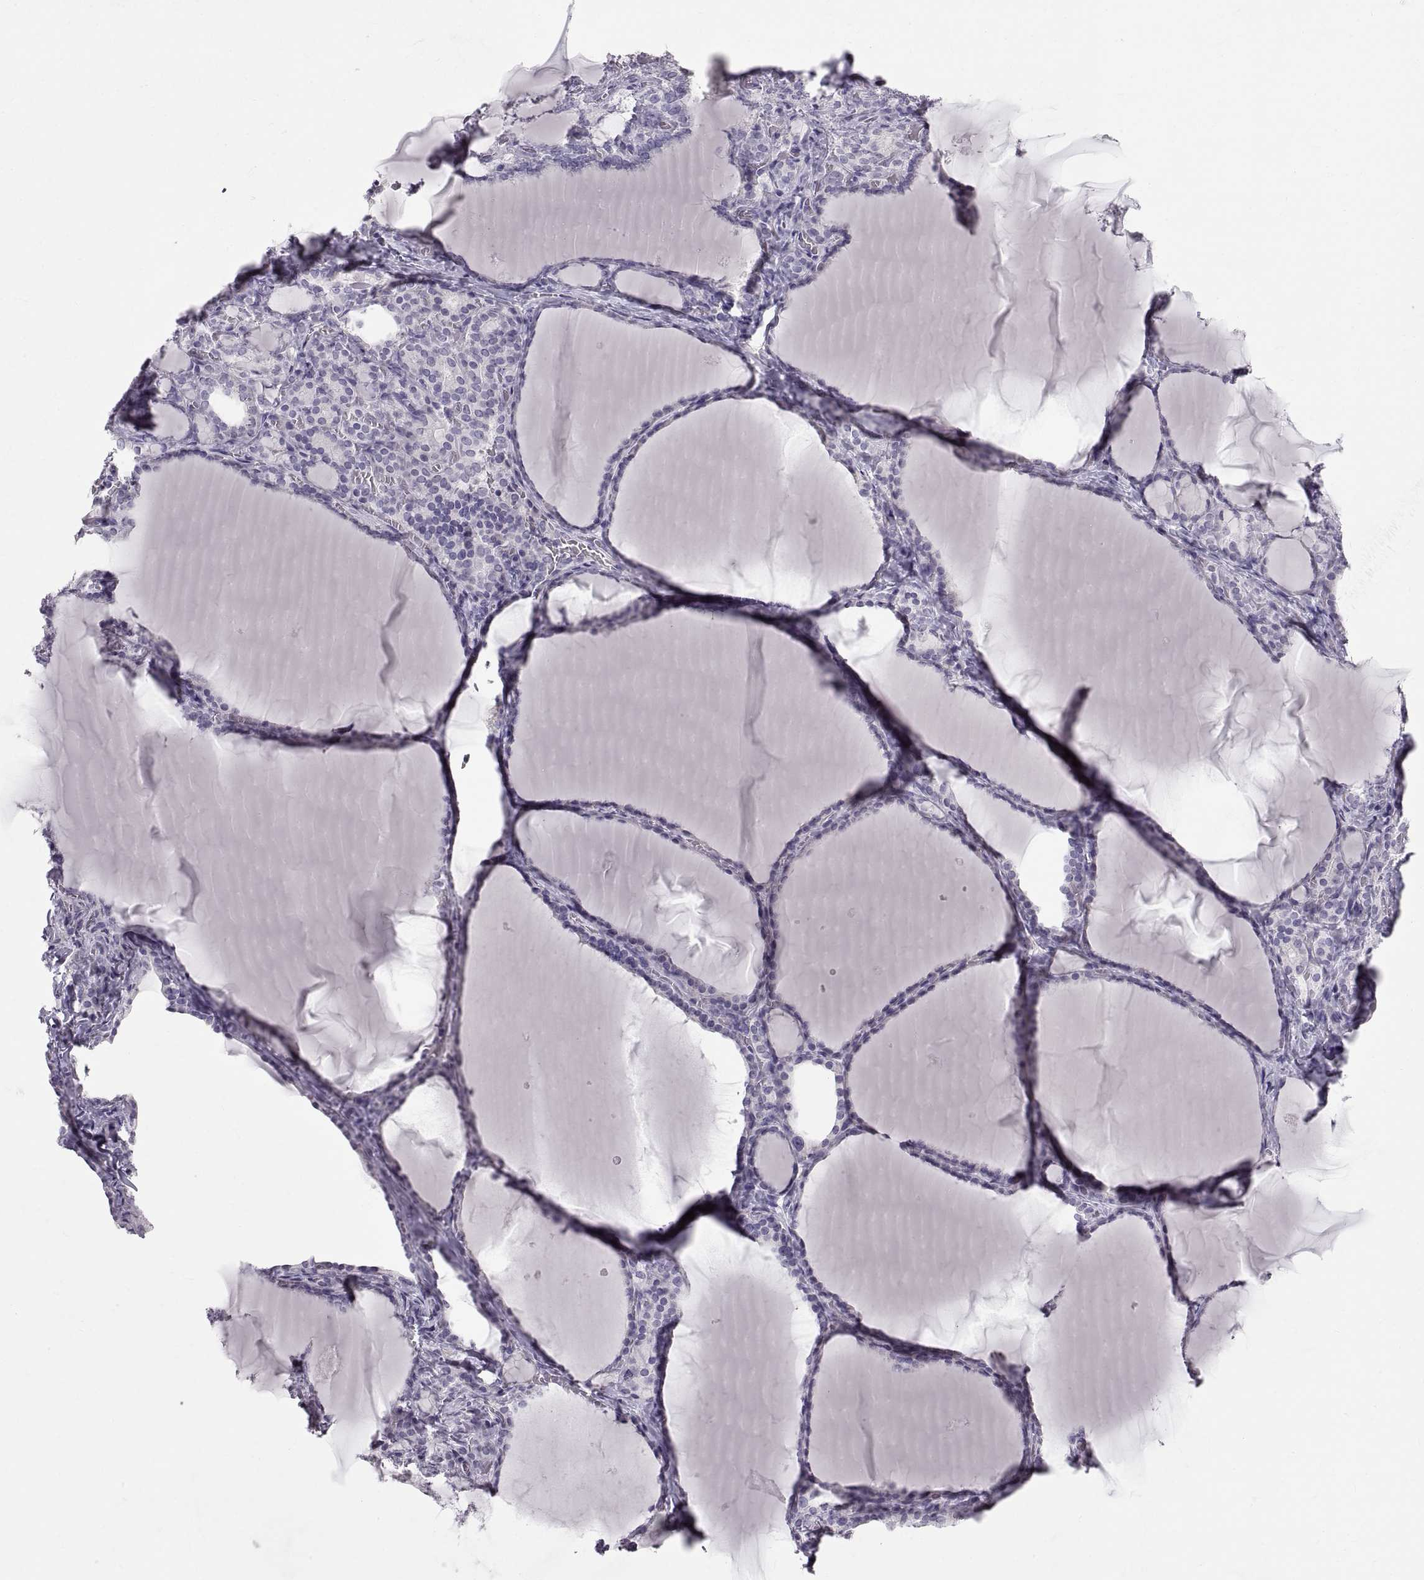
{"staining": {"intensity": "negative", "quantity": "none", "location": "none"}, "tissue": "thyroid gland", "cell_type": "Glandular cells", "image_type": "normal", "snomed": [{"axis": "morphology", "description": "Normal tissue, NOS"}, {"axis": "morphology", "description": "Hyperplasia, NOS"}, {"axis": "topography", "description": "Thyroid gland"}], "caption": "This is an immunohistochemistry image of benign human thyroid gland. There is no expression in glandular cells.", "gene": "SPACDR", "patient": {"sex": "female", "age": 27}}